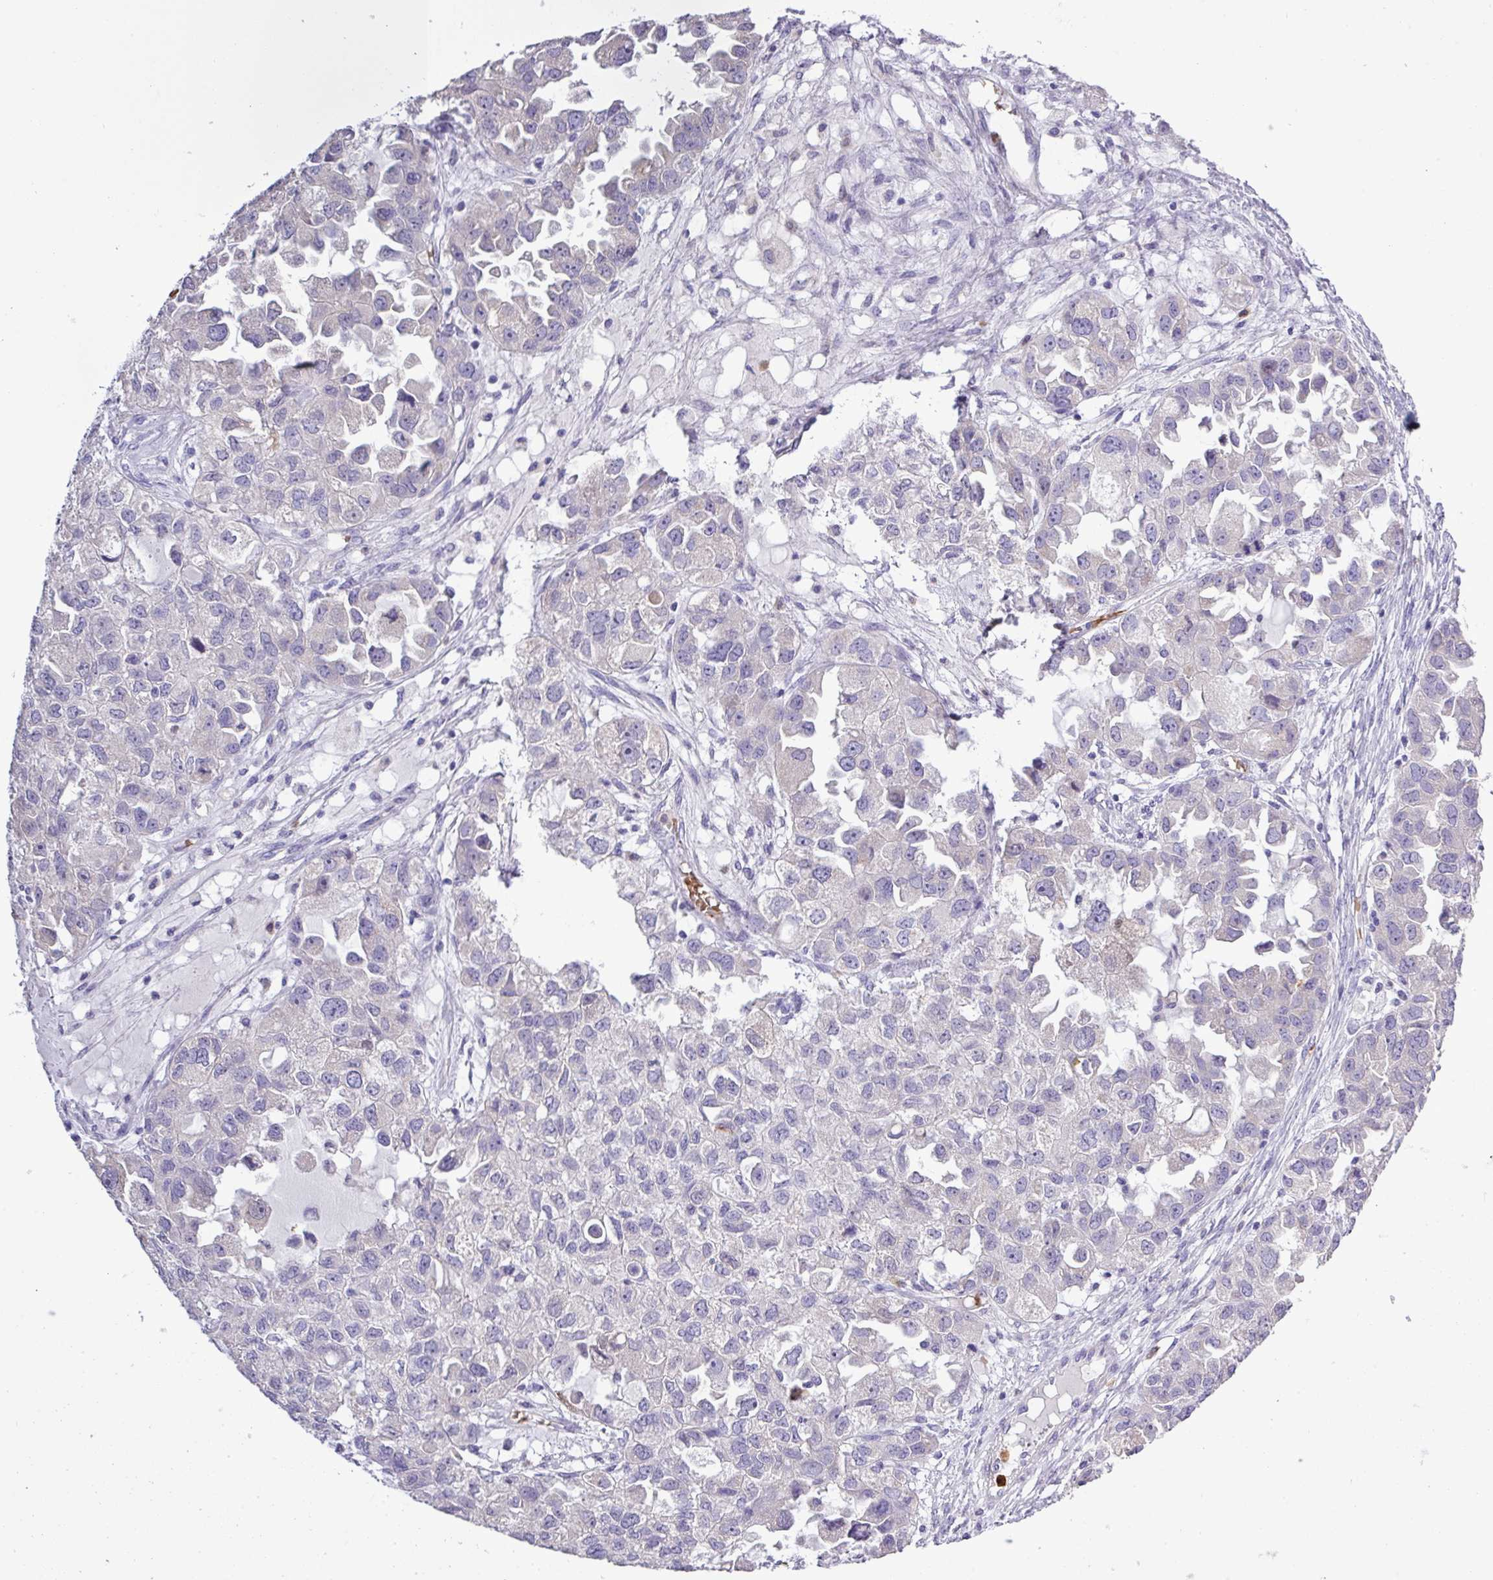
{"staining": {"intensity": "negative", "quantity": "none", "location": "none"}, "tissue": "ovarian cancer", "cell_type": "Tumor cells", "image_type": "cancer", "snomed": [{"axis": "morphology", "description": "Cystadenocarcinoma, serous, NOS"}, {"axis": "topography", "description": "Ovary"}], "caption": "DAB immunohistochemical staining of human serous cystadenocarcinoma (ovarian) displays no significant staining in tumor cells.", "gene": "MGAT4B", "patient": {"sex": "female", "age": 84}}